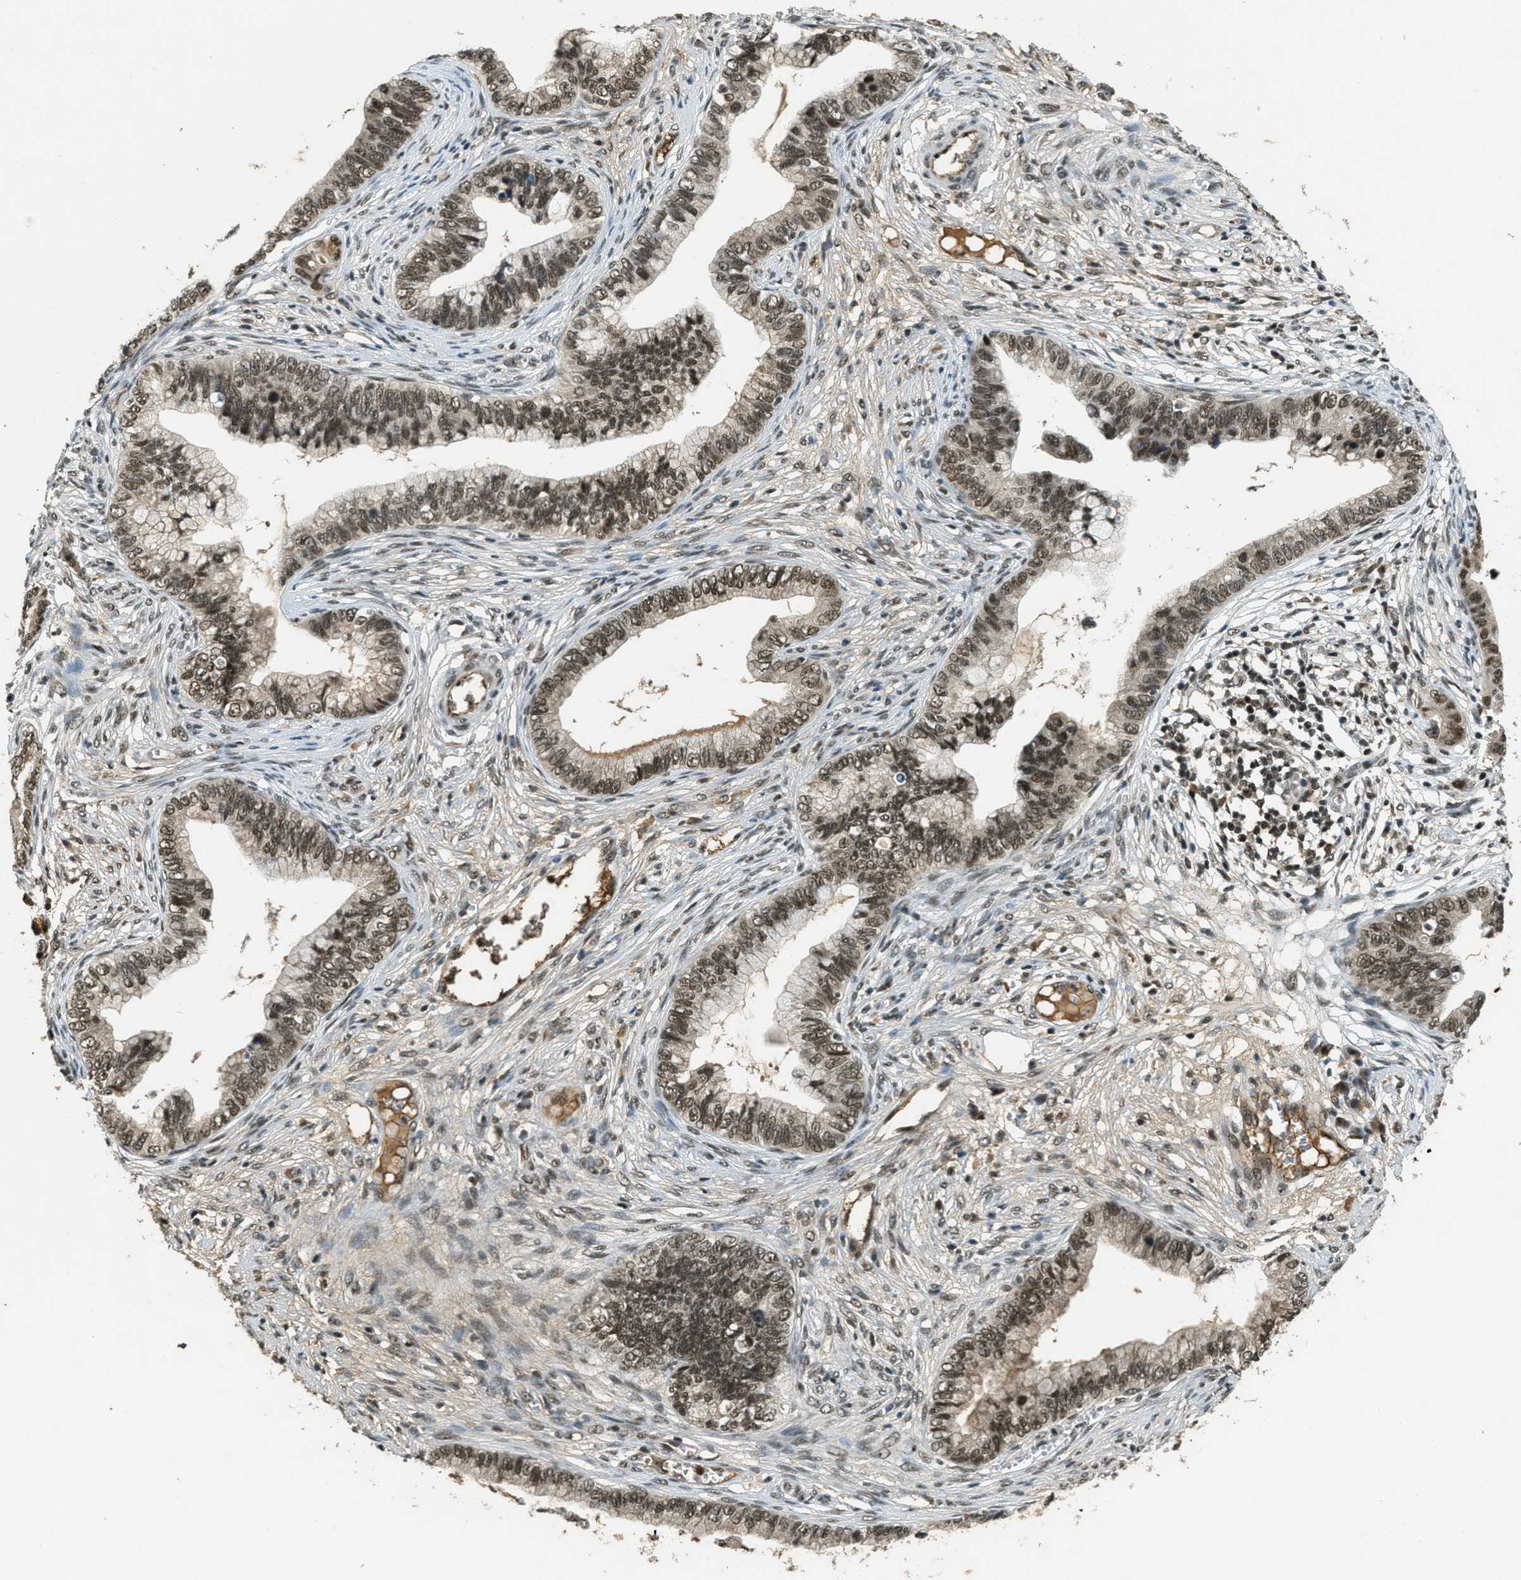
{"staining": {"intensity": "moderate", "quantity": ">75%", "location": "nuclear"}, "tissue": "cervical cancer", "cell_type": "Tumor cells", "image_type": "cancer", "snomed": [{"axis": "morphology", "description": "Adenocarcinoma, NOS"}, {"axis": "topography", "description": "Cervix"}], "caption": "This histopathology image demonstrates adenocarcinoma (cervical) stained with IHC to label a protein in brown. The nuclear of tumor cells show moderate positivity for the protein. Nuclei are counter-stained blue.", "gene": "ZNF148", "patient": {"sex": "female", "age": 44}}